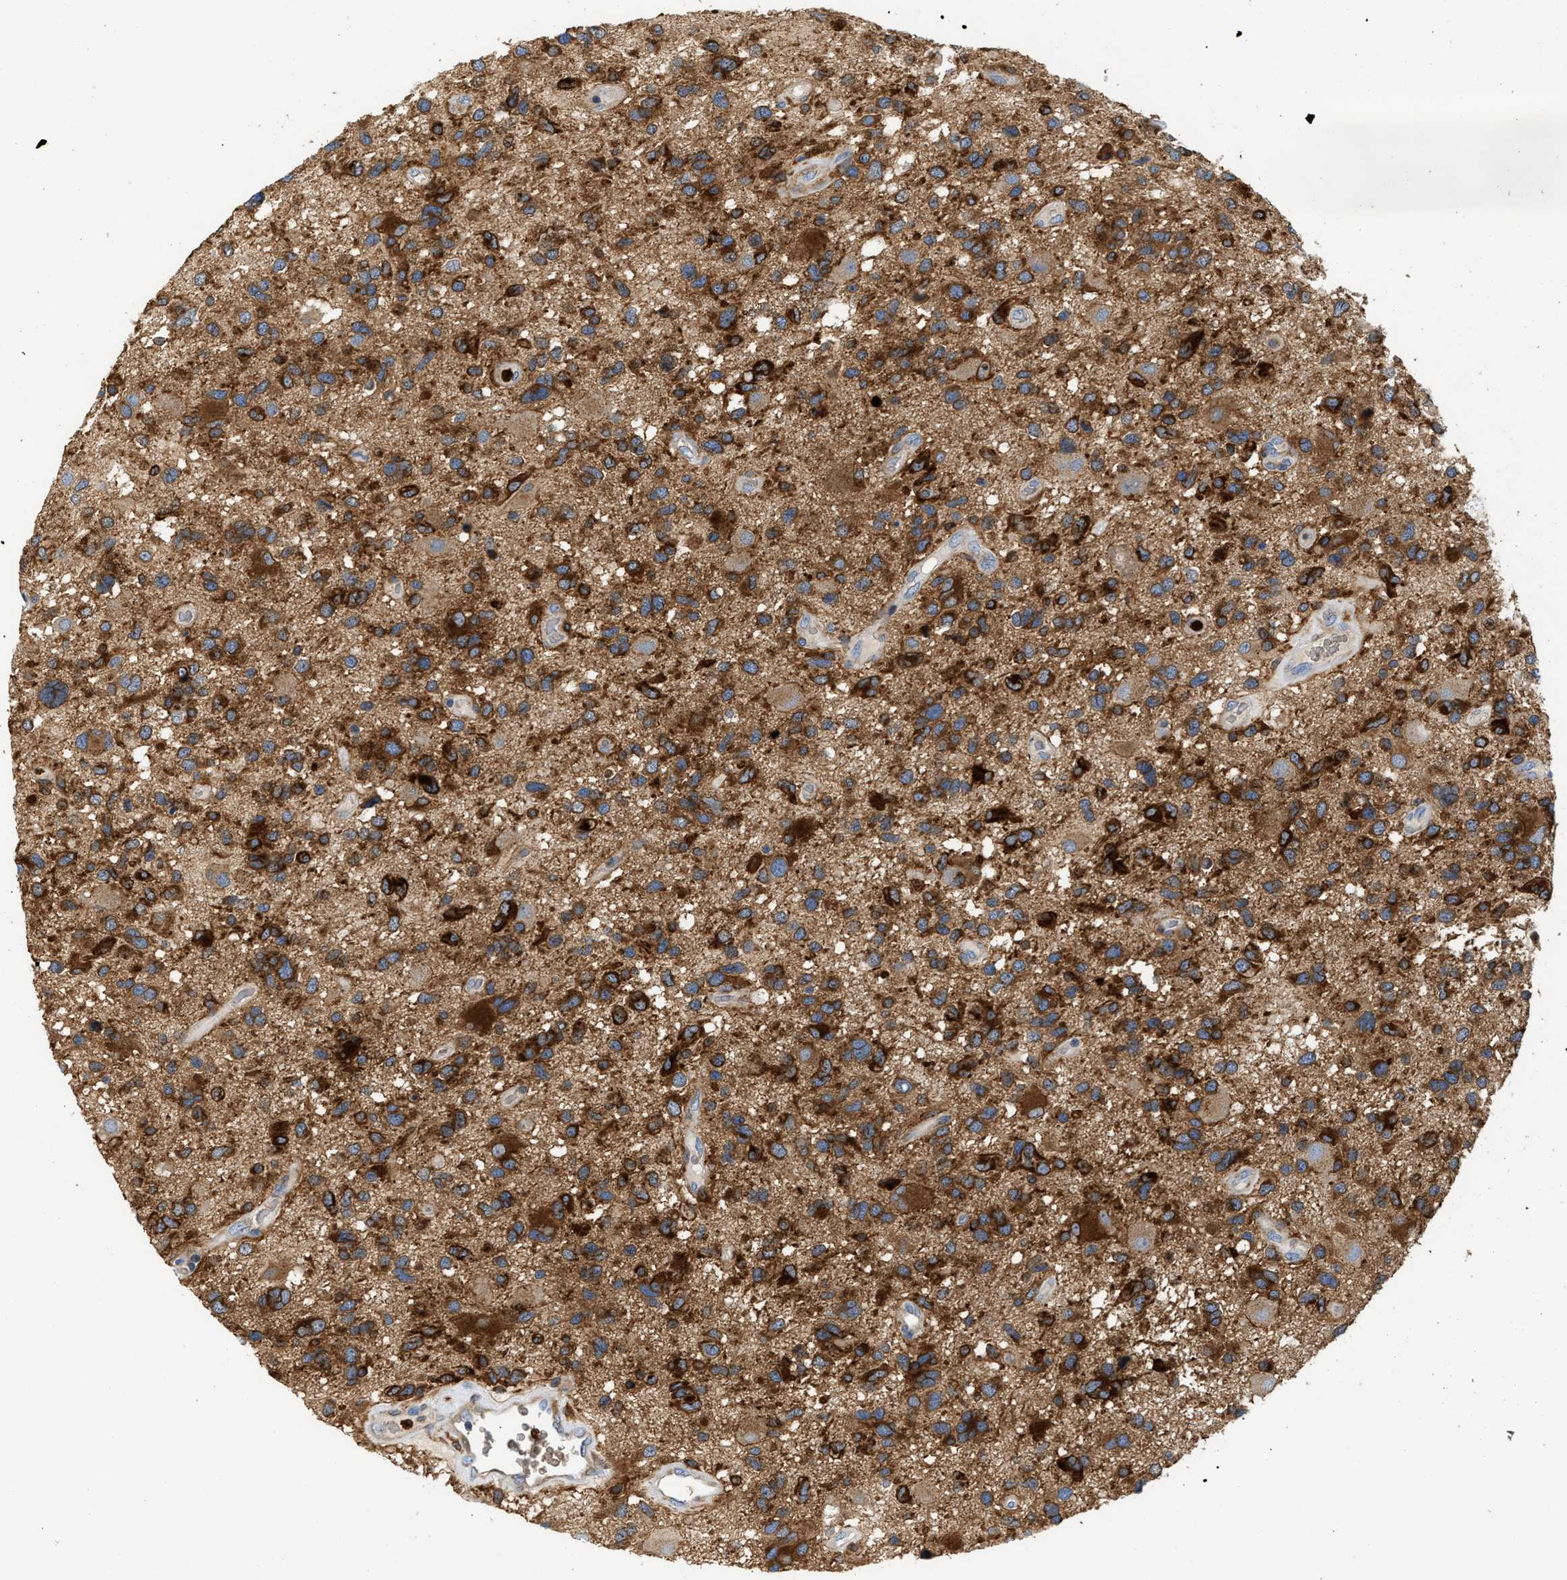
{"staining": {"intensity": "strong", "quantity": ">75%", "location": "cytoplasmic/membranous"}, "tissue": "glioma", "cell_type": "Tumor cells", "image_type": "cancer", "snomed": [{"axis": "morphology", "description": "Glioma, malignant, High grade"}, {"axis": "topography", "description": "Brain"}], "caption": "High-power microscopy captured an immunohistochemistry (IHC) micrograph of glioma, revealing strong cytoplasmic/membranous positivity in about >75% of tumor cells.", "gene": "RAB31", "patient": {"sex": "male", "age": 33}}